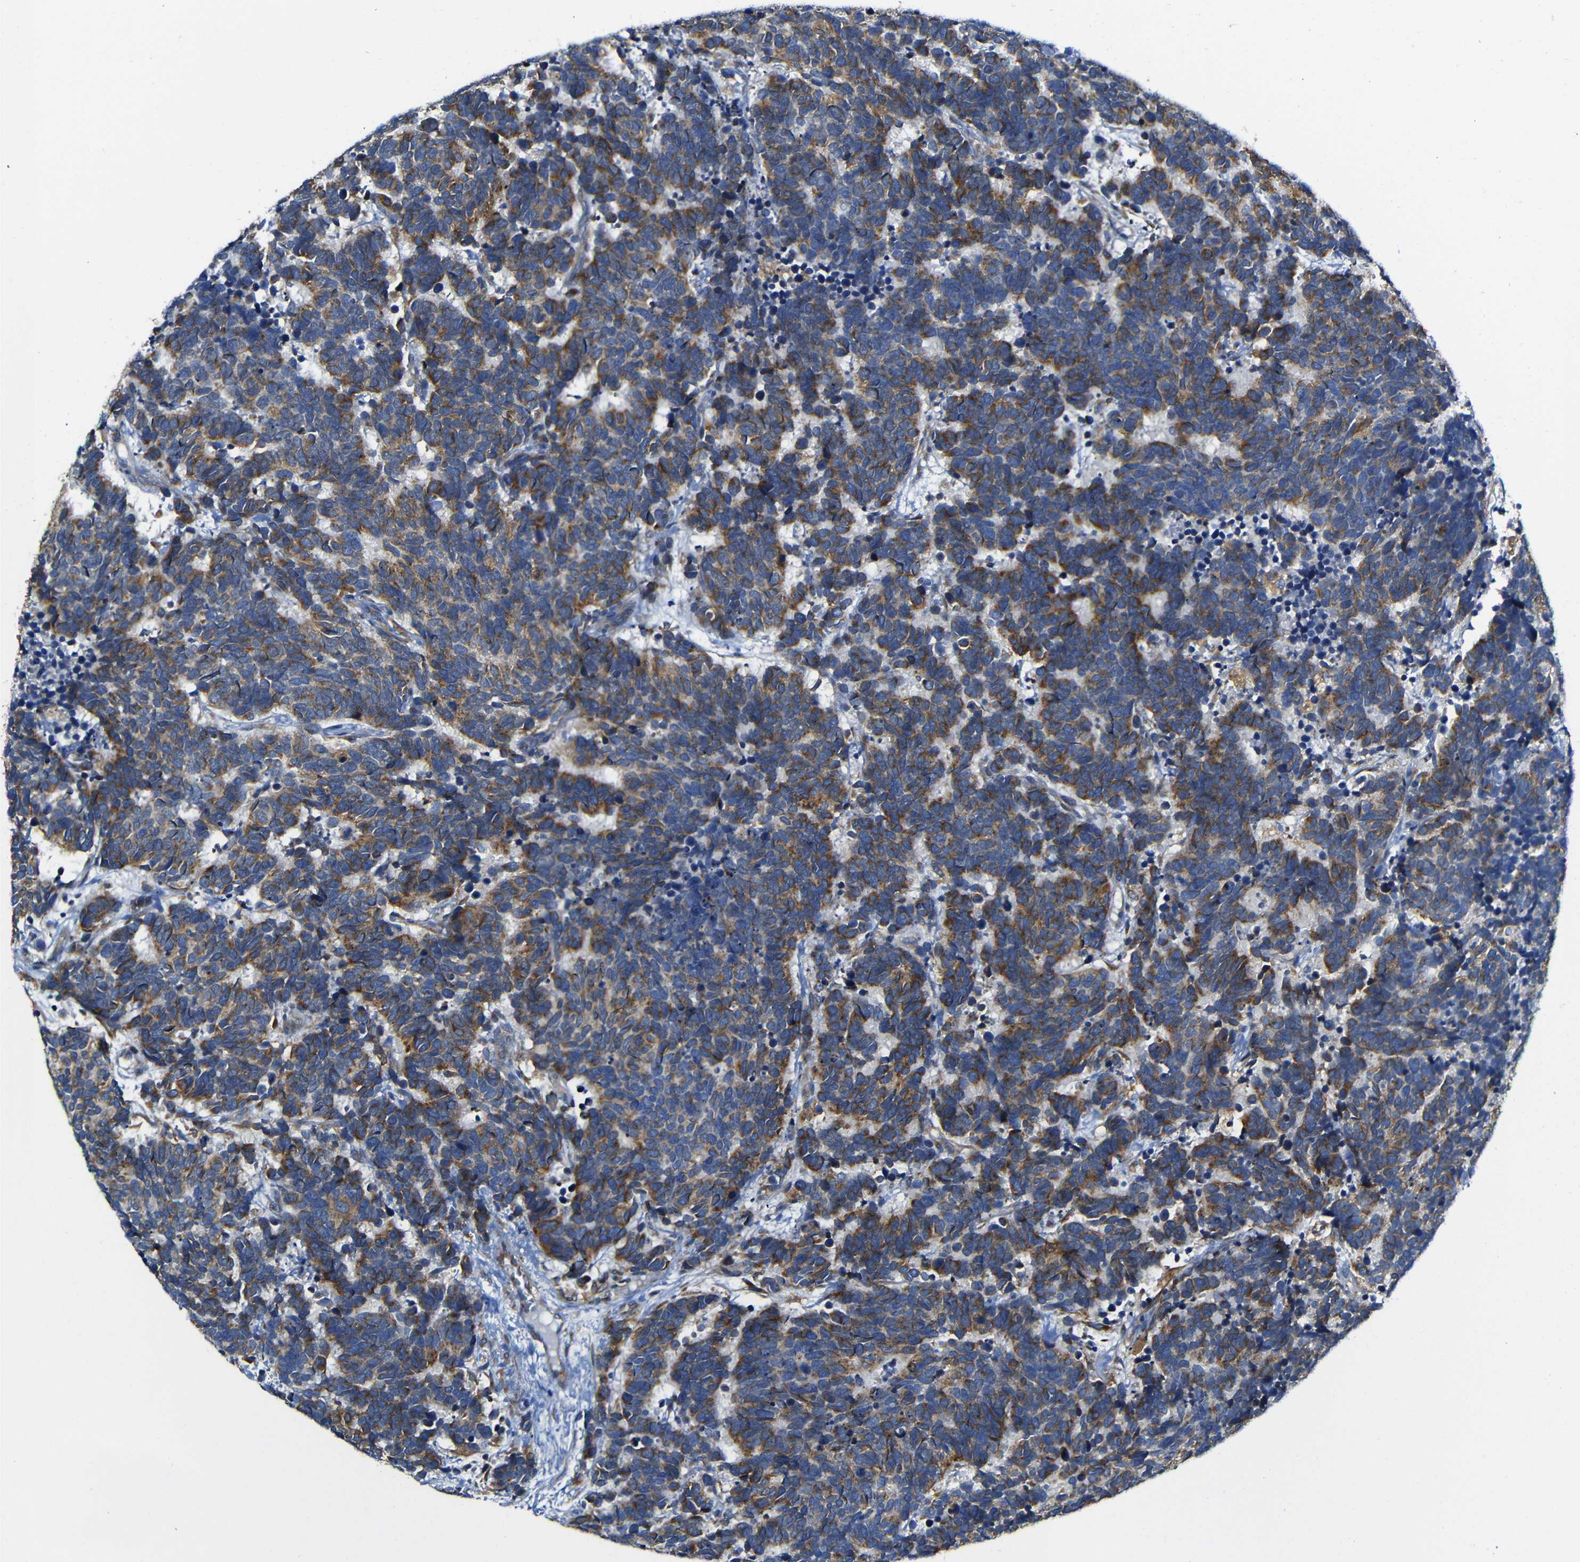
{"staining": {"intensity": "moderate", "quantity": "25%-75%", "location": "cytoplasmic/membranous"}, "tissue": "carcinoid", "cell_type": "Tumor cells", "image_type": "cancer", "snomed": [{"axis": "morphology", "description": "Carcinoma, NOS"}, {"axis": "morphology", "description": "Carcinoid, malignant, NOS"}, {"axis": "topography", "description": "Urinary bladder"}], "caption": "Immunohistochemistry (DAB) staining of human carcinoma reveals moderate cytoplasmic/membranous protein staining in about 25%-75% of tumor cells.", "gene": "CLCC1", "patient": {"sex": "male", "age": 57}}